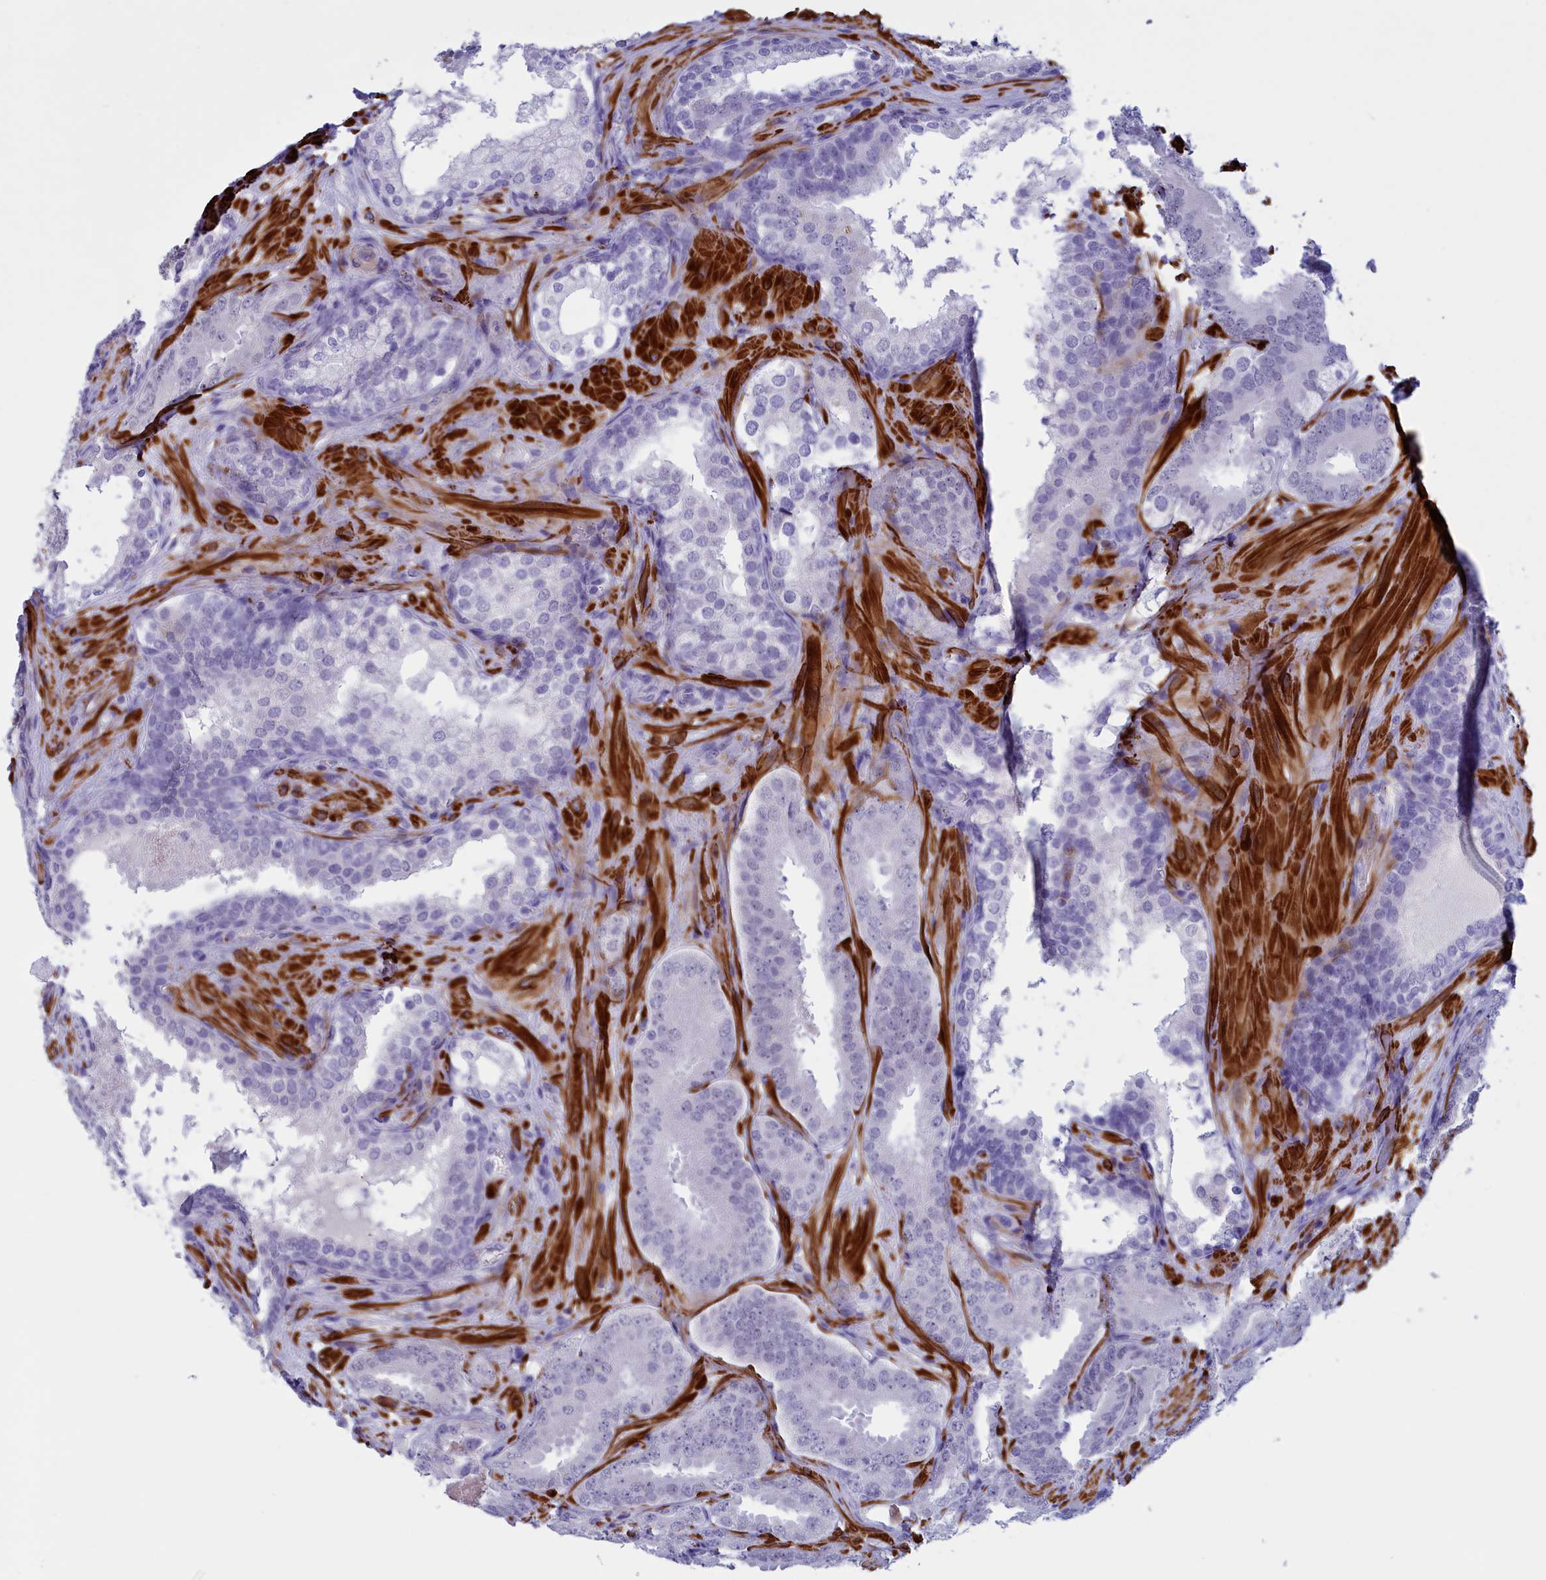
{"staining": {"intensity": "negative", "quantity": "none", "location": "none"}, "tissue": "prostate cancer", "cell_type": "Tumor cells", "image_type": "cancer", "snomed": [{"axis": "morphology", "description": "Adenocarcinoma, High grade"}, {"axis": "topography", "description": "Prostate"}], "caption": "Adenocarcinoma (high-grade) (prostate) was stained to show a protein in brown. There is no significant expression in tumor cells. The staining was performed using DAB to visualize the protein expression in brown, while the nuclei were stained in blue with hematoxylin (Magnification: 20x).", "gene": "GAPDHS", "patient": {"sex": "male", "age": 63}}